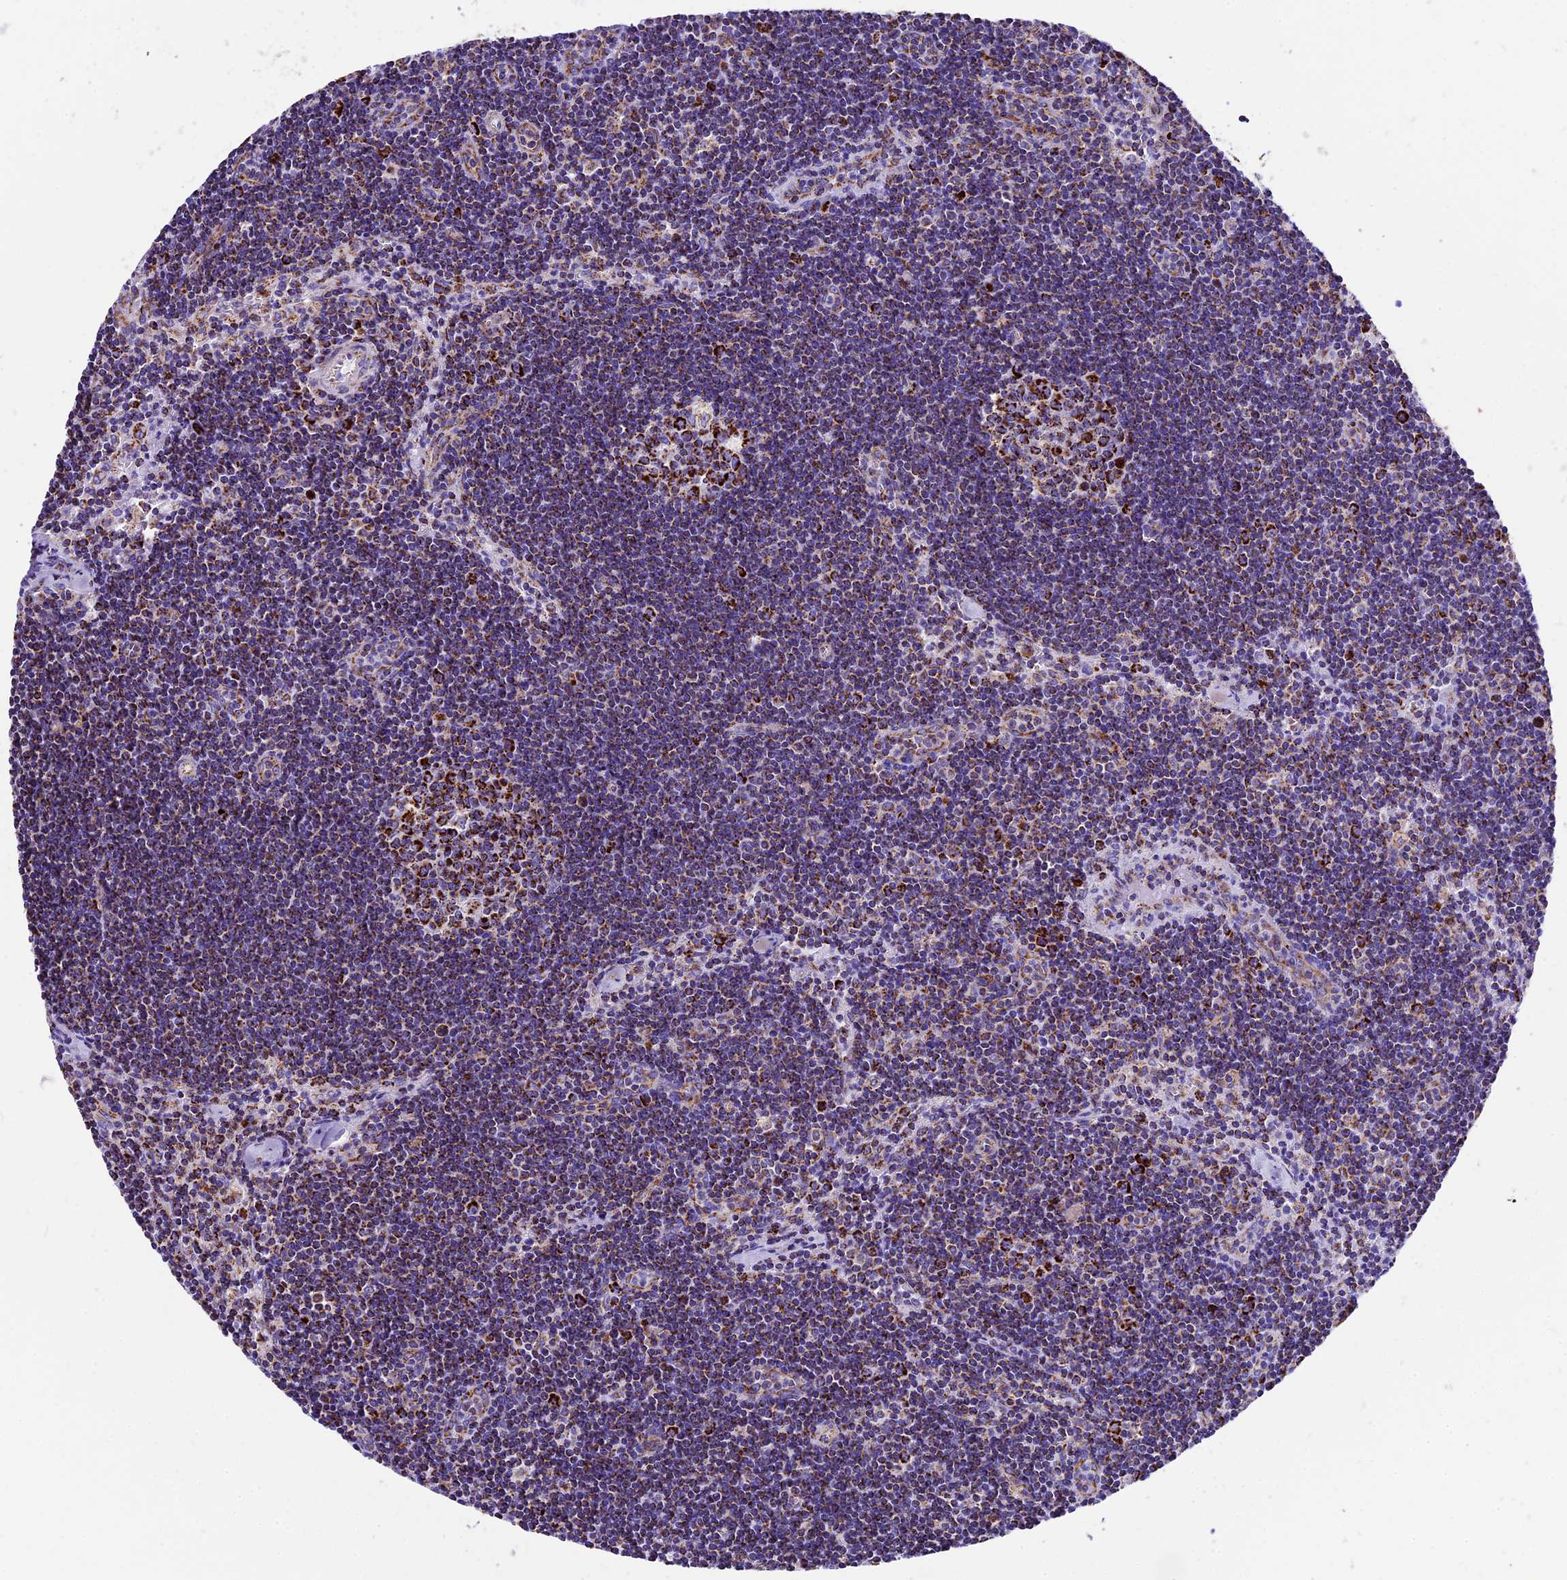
{"staining": {"intensity": "strong", "quantity": "25%-75%", "location": "cytoplasmic/membranous"}, "tissue": "lymph node", "cell_type": "Germinal center cells", "image_type": "normal", "snomed": [{"axis": "morphology", "description": "Normal tissue, NOS"}, {"axis": "topography", "description": "Lymph node"}], "caption": "Protein expression by immunohistochemistry exhibits strong cytoplasmic/membranous staining in about 25%-75% of germinal center cells in unremarkable lymph node. The staining was performed using DAB to visualize the protein expression in brown, while the nuclei were stained in blue with hematoxylin (Magnification: 20x).", "gene": "DCAF5", "patient": {"sex": "female", "age": 32}}